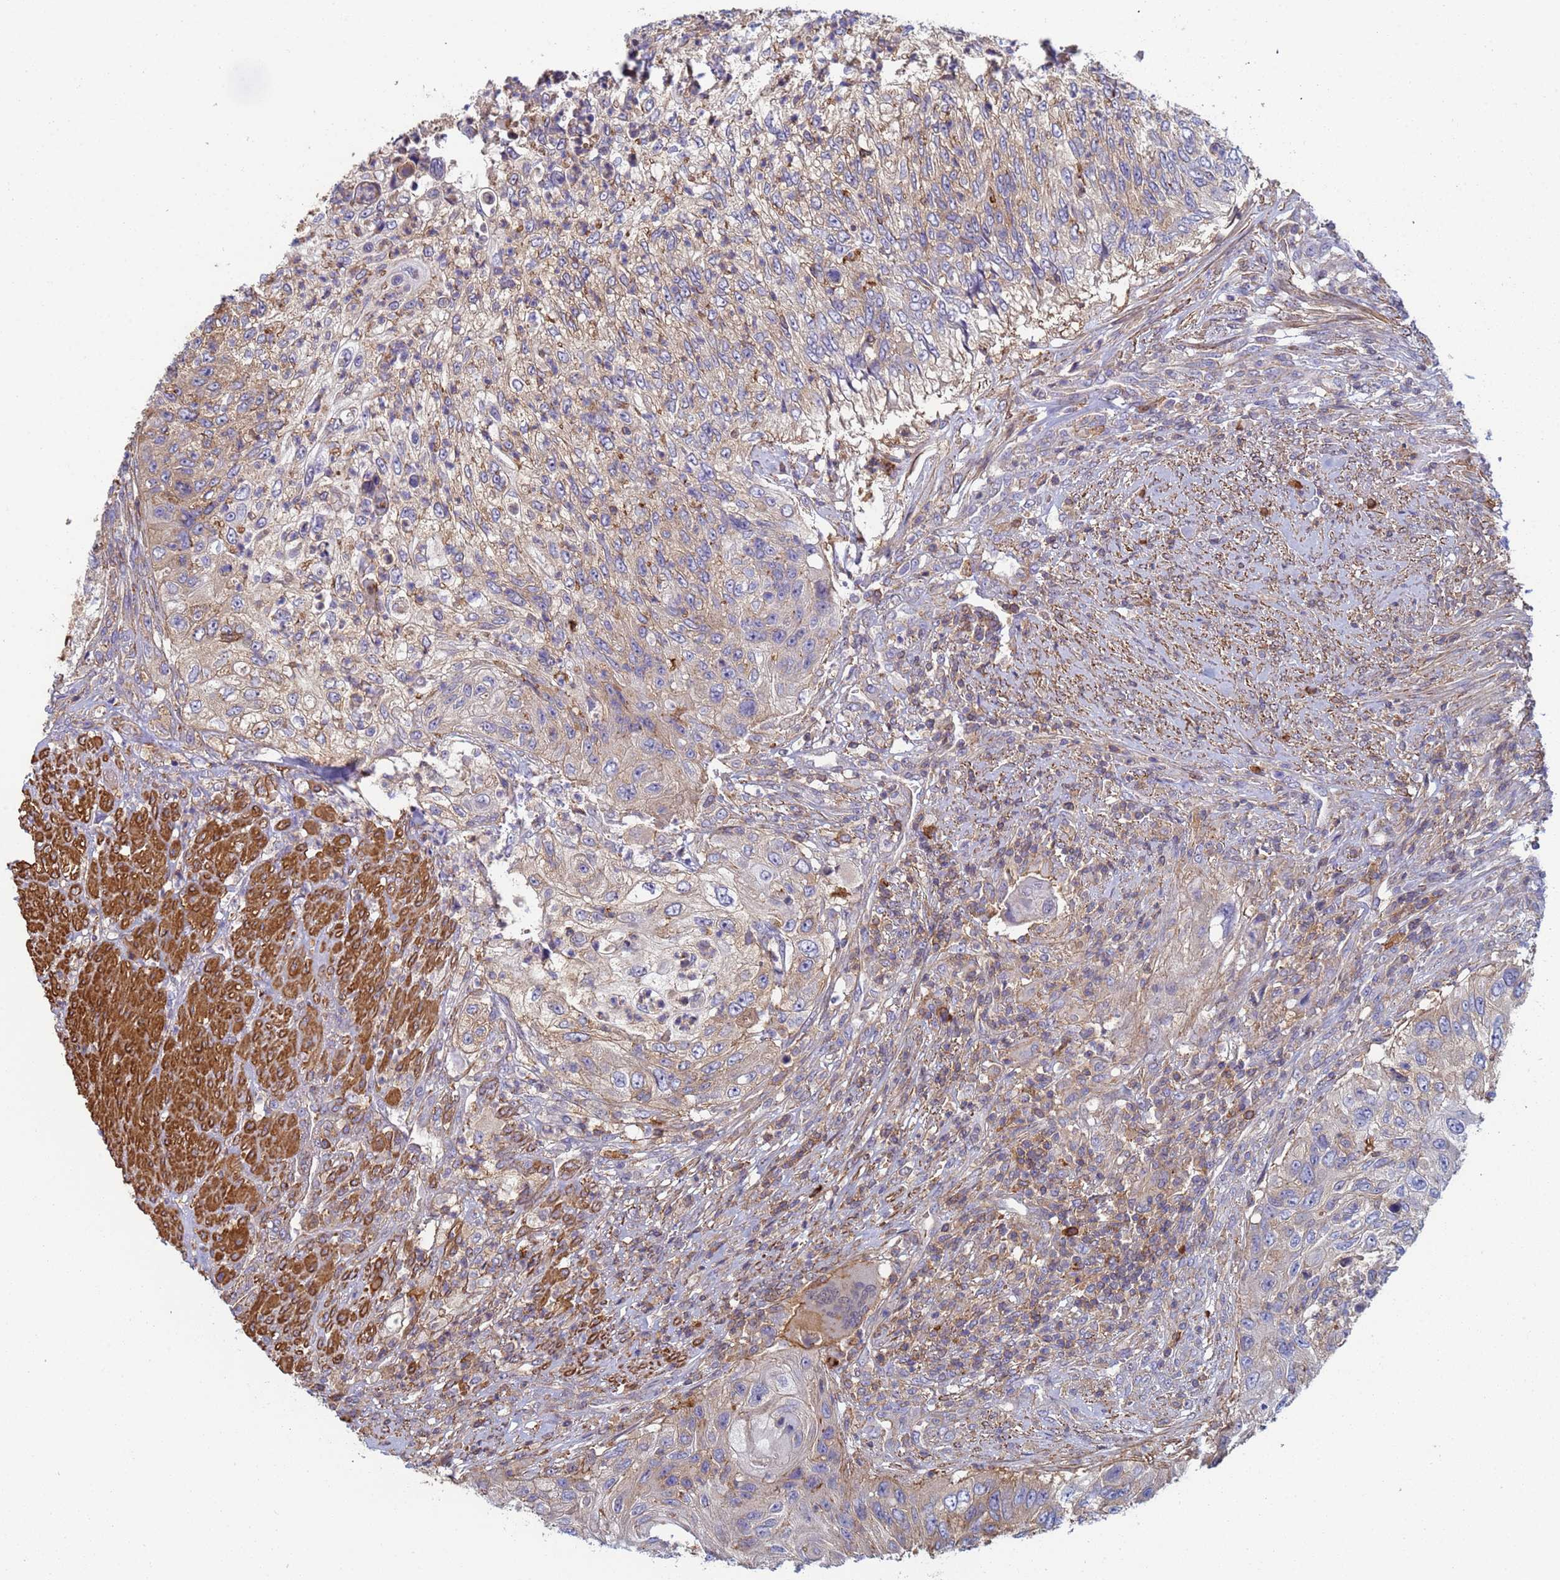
{"staining": {"intensity": "weak", "quantity": "25%-75%", "location": "cytoplasmic/membranous"}, "tissue": "urothelial cancer", "cell_type": "Tumor cells", "image_type": "cancer", "snomed": [{"axis": "morphology", "description": "Urothelial carcinoma, High grade"}, {"axis": "topography", "description": "Urinary bladder"}], "caption": "Urothelial cancer stained for a protein reveals weak cytoplasmic/membranous positivity in tumor cells.", "gene": "ZNG1B", "patient": {"sex": "female", "age": 60}}